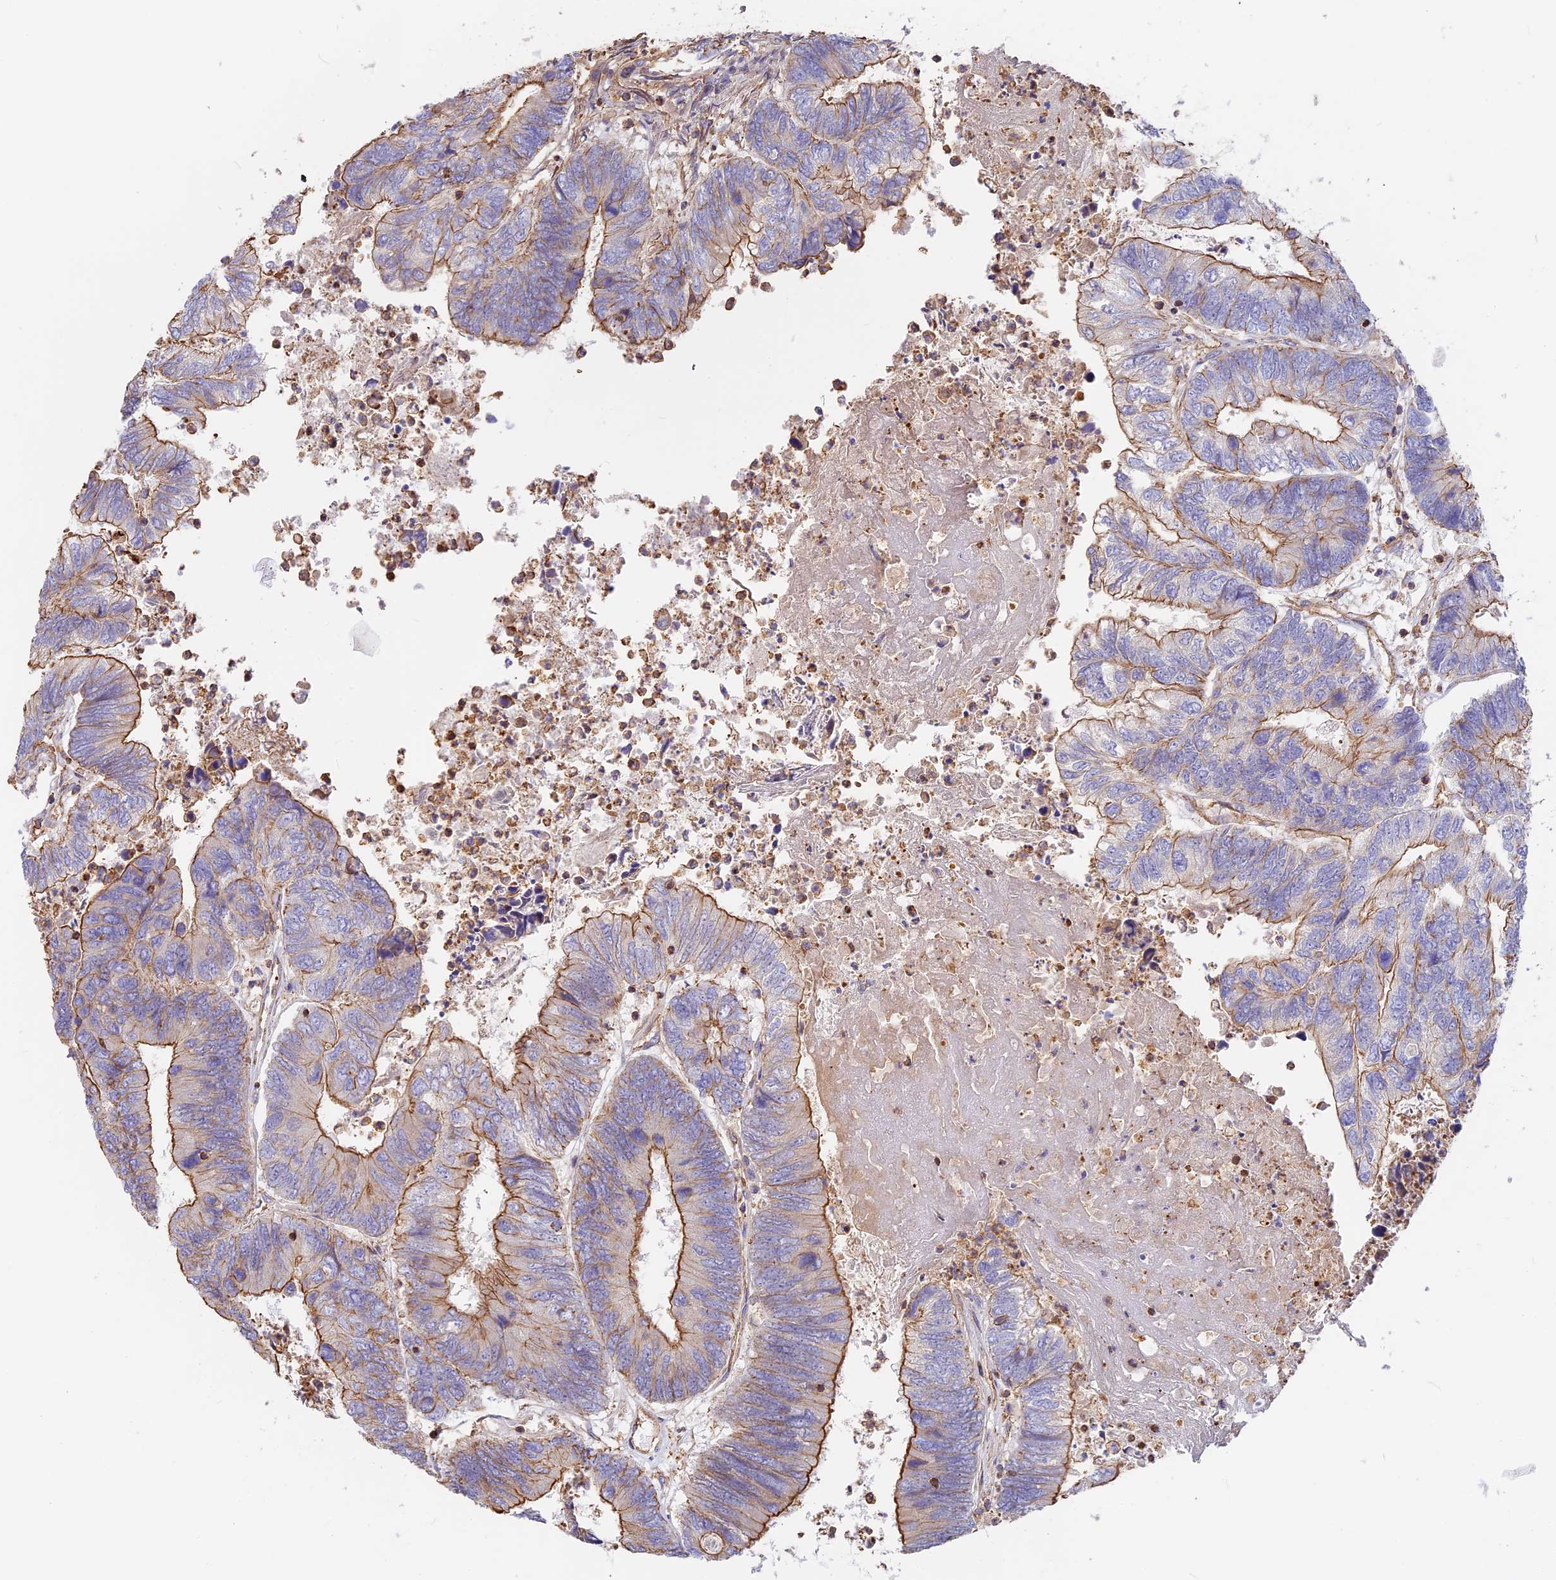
{"staining": {"intensity": "moderate", "quantity": "25%-75%", "location": "cytoplasmic/membranous"}, "tissue": "colorectal cancer", "cell_type": "Tumor cells", "image_type": "cancer", "snomed": [{"axis": "morphology", "description": "Adenocarcinoma, NOS"}, {"axis": "topography", "description": "Colon"}], "caption": "Colorectal cancer stained with a protein marker demonstrates moderate staining in tumor cells.", "gene": "VPS18", "patient": {"sex": "female", "age": 67}}